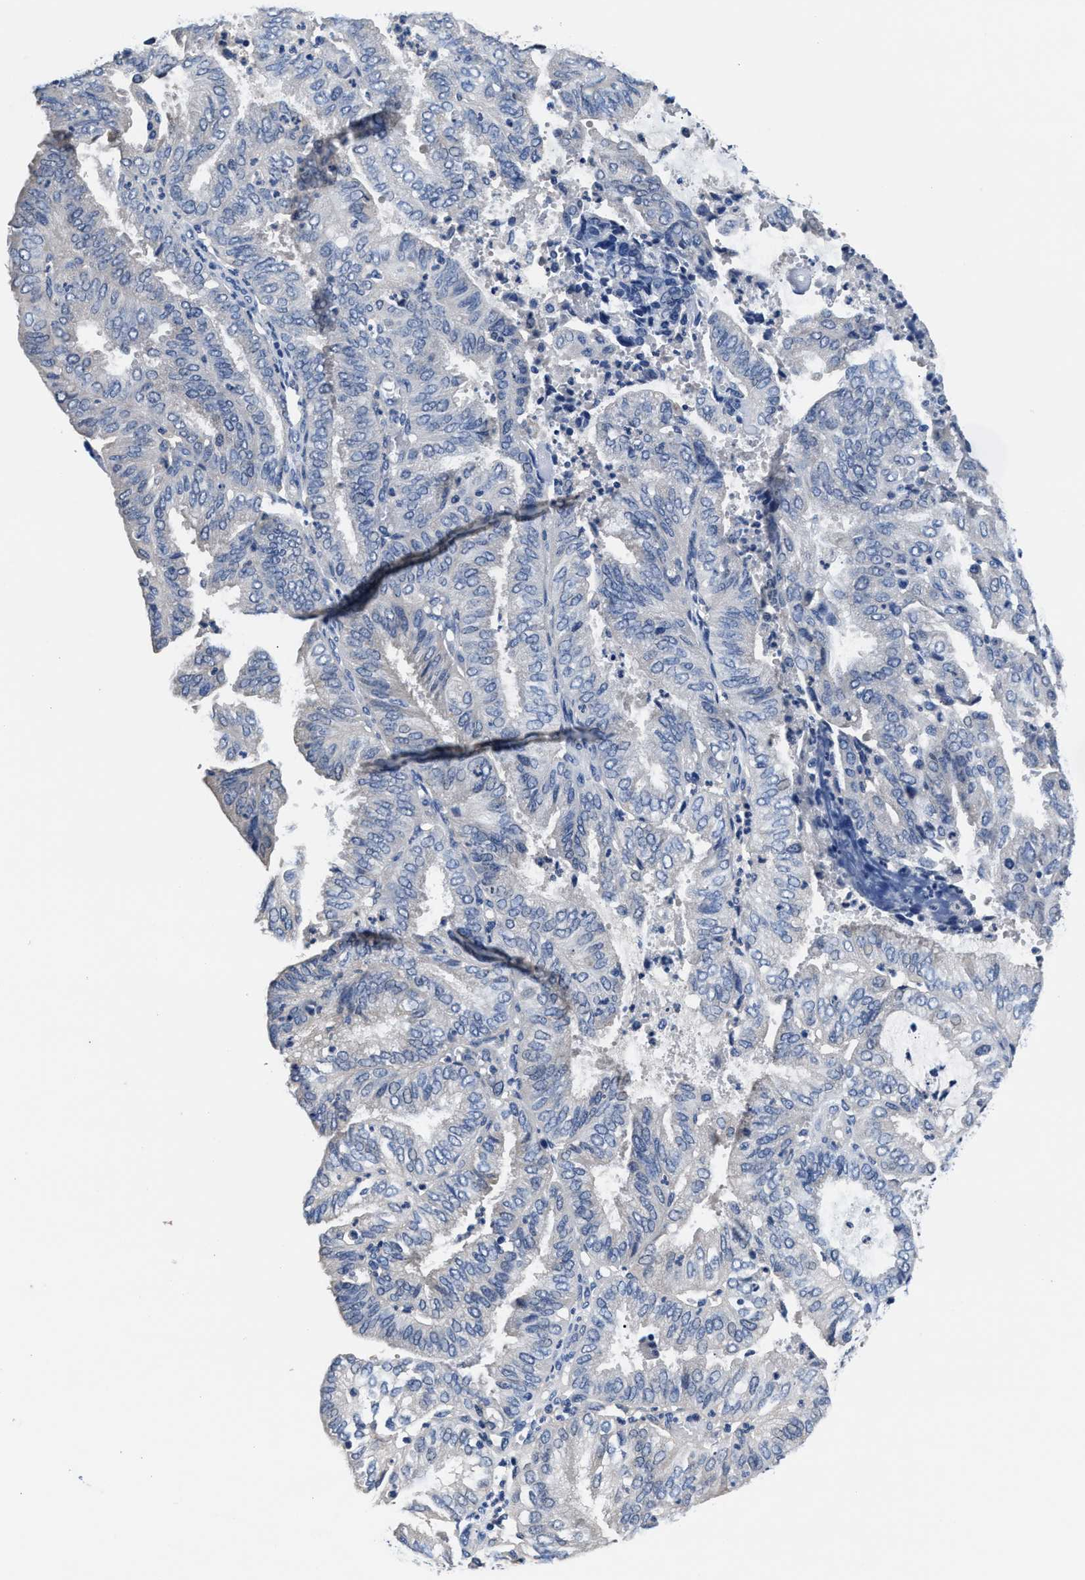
{"staining": {"intensity": "negative", "quantity": "none", "location": "none"}, "tissue": "endometrial cancer", "cell_type": "Tumor cells", "image_type": "cancer", "snomed": [{"axis": "morphology", "description": "Adenocarcinoma, NOS"}, {"axis": "topography", "description": "Uterus"}], "caption": "The histopathology image demonstrates no significant positivity in tumor cells of adenocarcinoma (endometrial).", "gene": "GSTM1", "patient": {"sex": "female", "age": 60}}